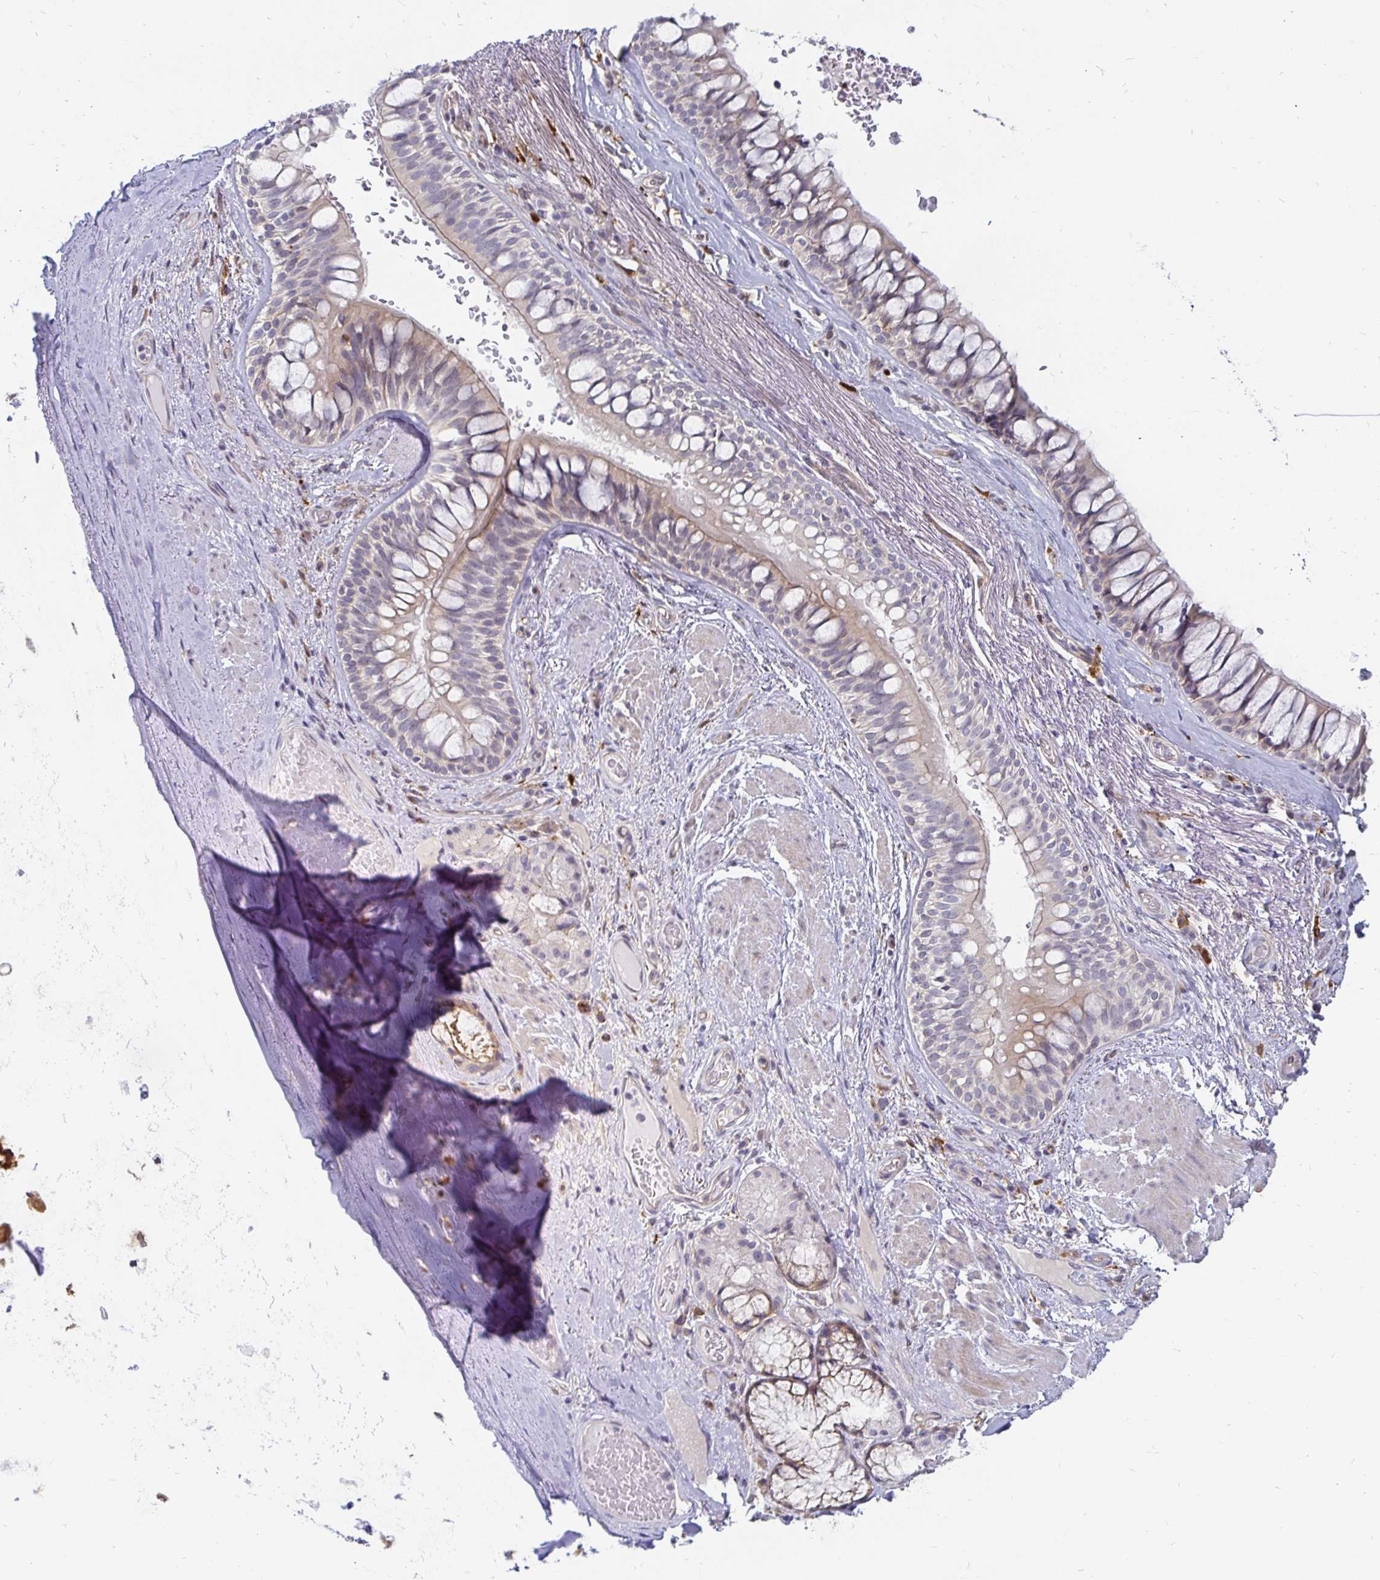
{"staining": {"intensity": "negative", "quantity": "none", "location": "none"}, "tissue": "adipose tissue", "cell_type": "Adipocytes", "image_type": "normal", "snomed": [{"axis": "morphology", "description": "Normal tissue, NOS"}, {"axis": "topography", "description": "Cartilage tissue"}, {"axis": "topography", "description": "Bronchus"}], "caption": "An image of adipose tissue stained for a protein shows no brown staining in adipocytes. (Brightfield microscopy of DAB (3,3'-diaminobenzidine) immunohistochemistry (IHC) at high magnification).", "gene": "CCDC85A", "patient": {"sex": "male", "age": 64}}